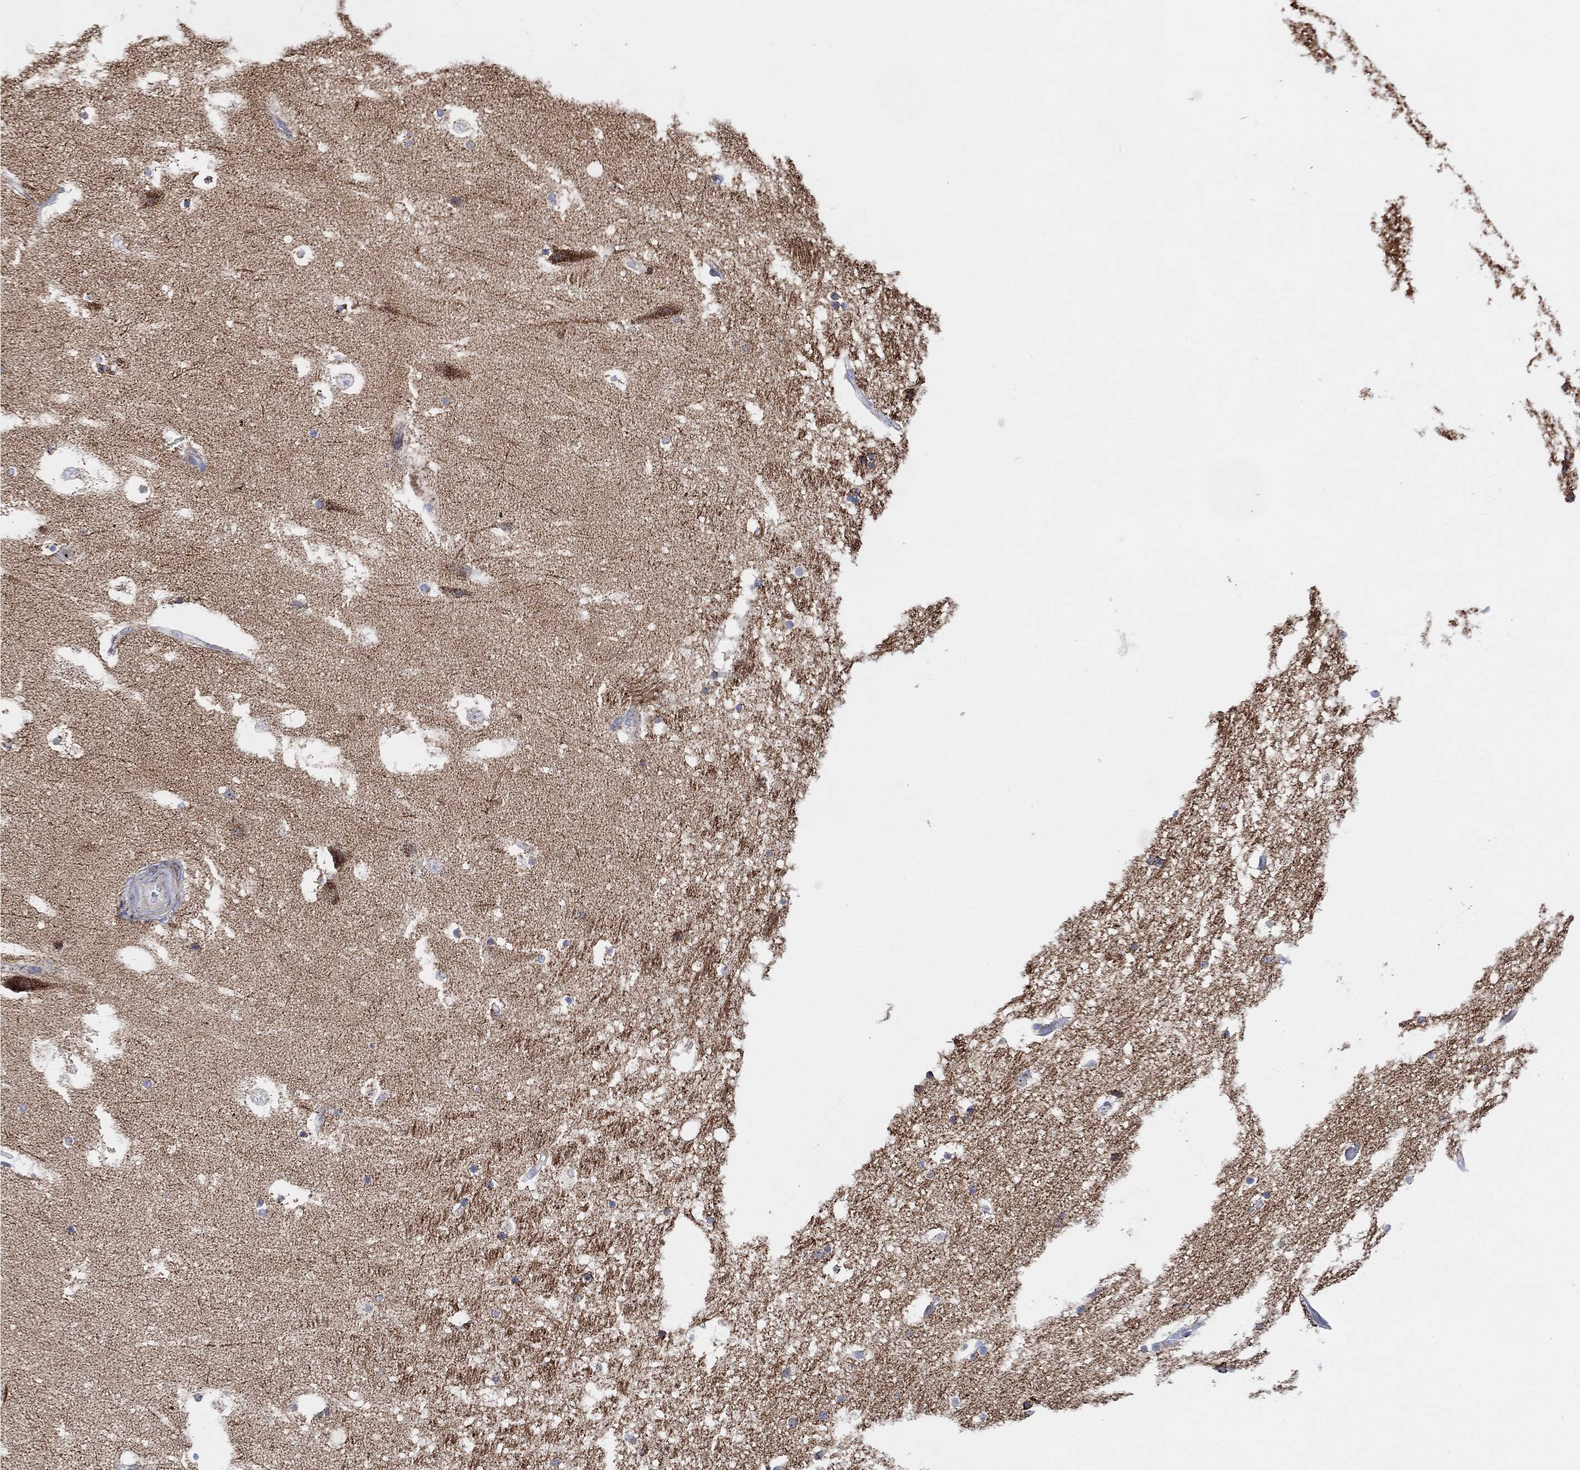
{"staining": {"intensity": "negative", "quantity": "none", "location": "none"}, "tissue": "hippocampus", "cell_type": "Glial cells", "image_type": "normal", "snomed": [{"axis": "morphology", "description": "Normal tissue, NOS"}, {"axis": "topography", "description": "Hippocampus"}], "caption": "A micrograph of hippocampus stained for a protein reveals no brown staining in glial cells.", "gene": "GCAT", "patient": {"sex": "male", "age": 51}}